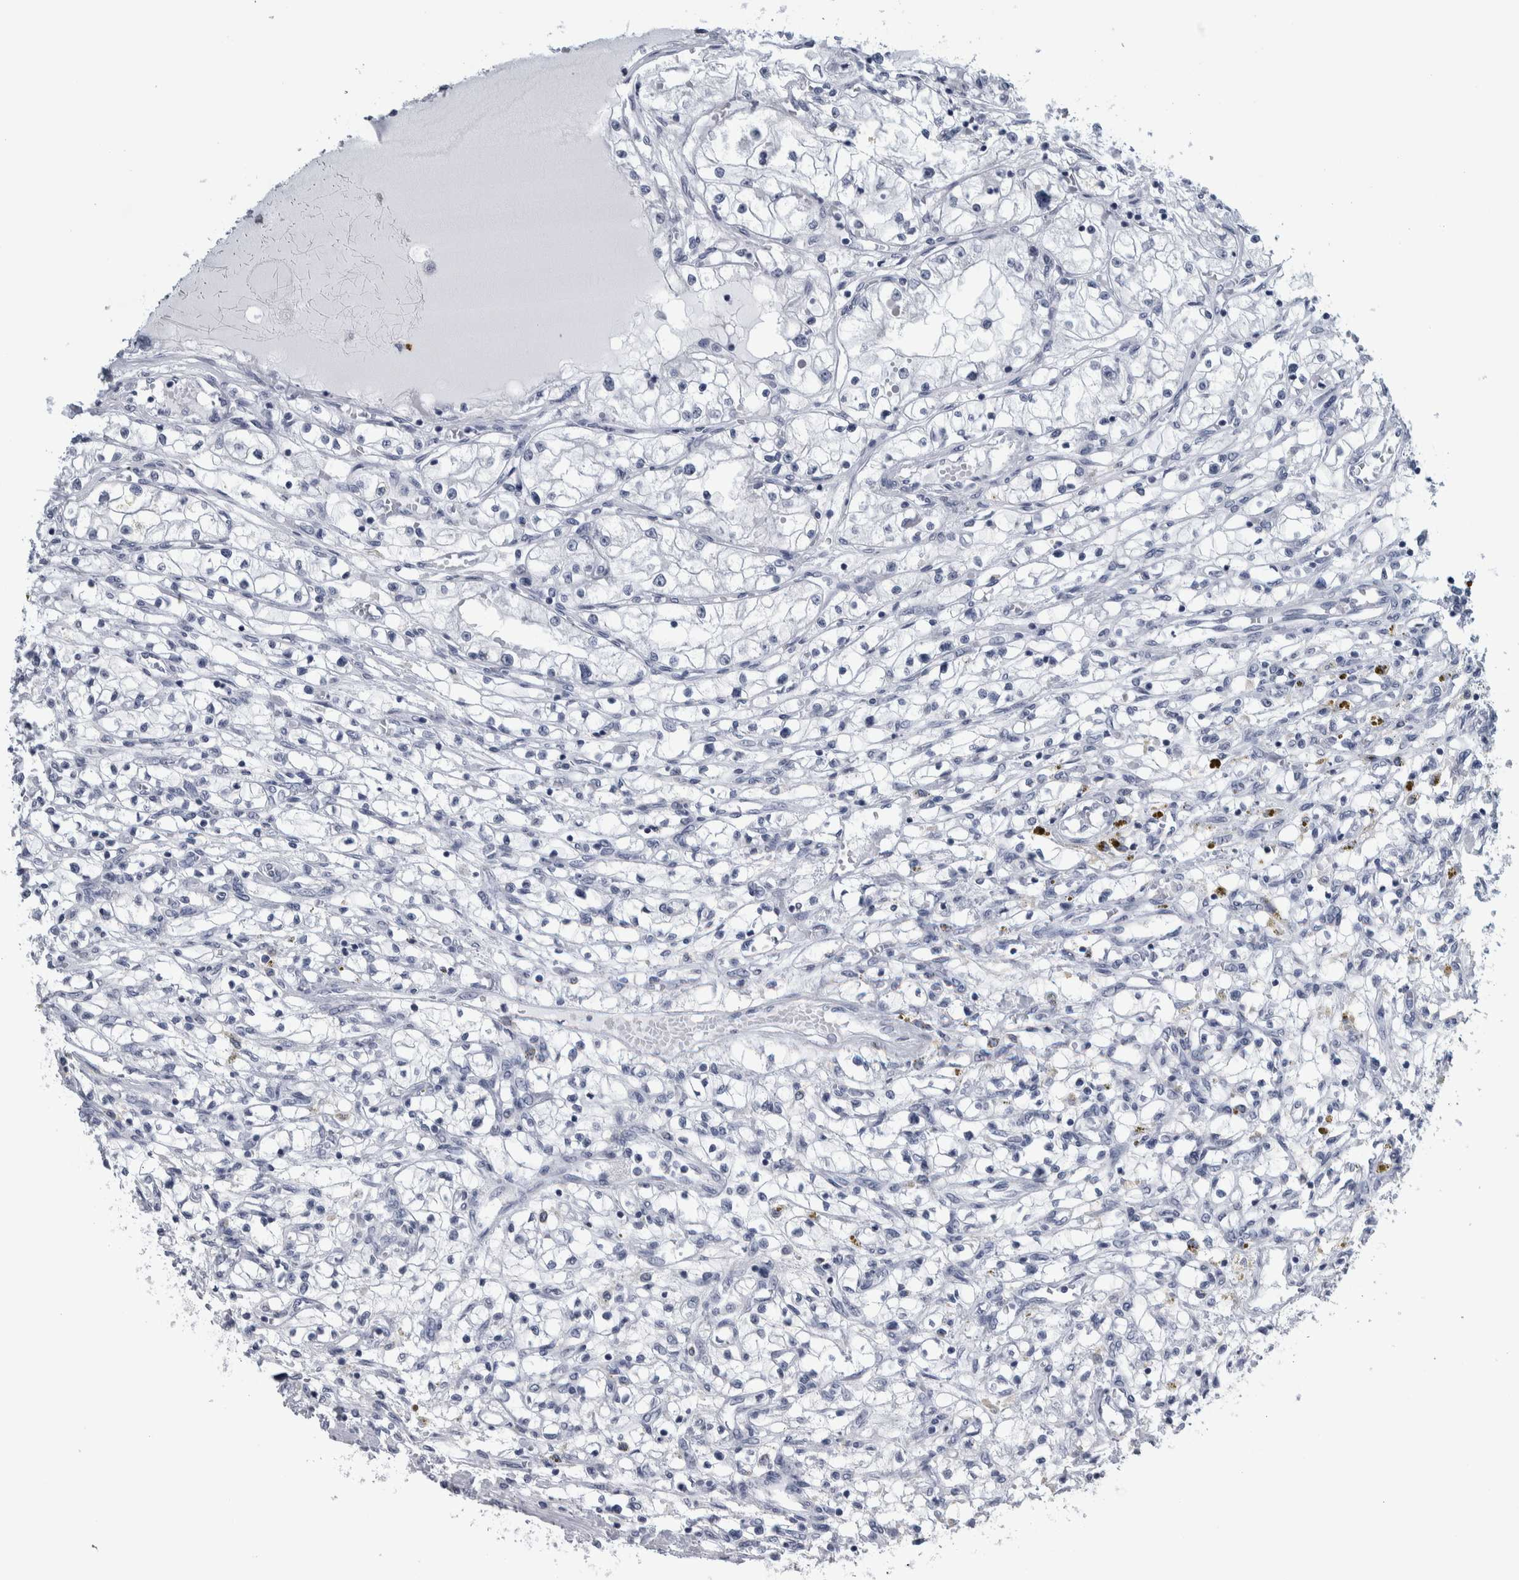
{"staining": {"intensity": "negative", "quantity": "none", "location": "none"}, "tissue": "renal cancer", "cell_type": "Tumor cells", "image_type": "cancer", "snomed": [{"axis": "morphology", "description": "Adenocarcinoma, NOS"}, {"axis": "topography", "description": "Kidney"}], "caption": "Immunohistochemical staining of human renal cancer (adenocarcinoma) shows no significant staining in tumor cells.", "gene": "CDH17", "patient": {"sex": "male", "age": 68}}